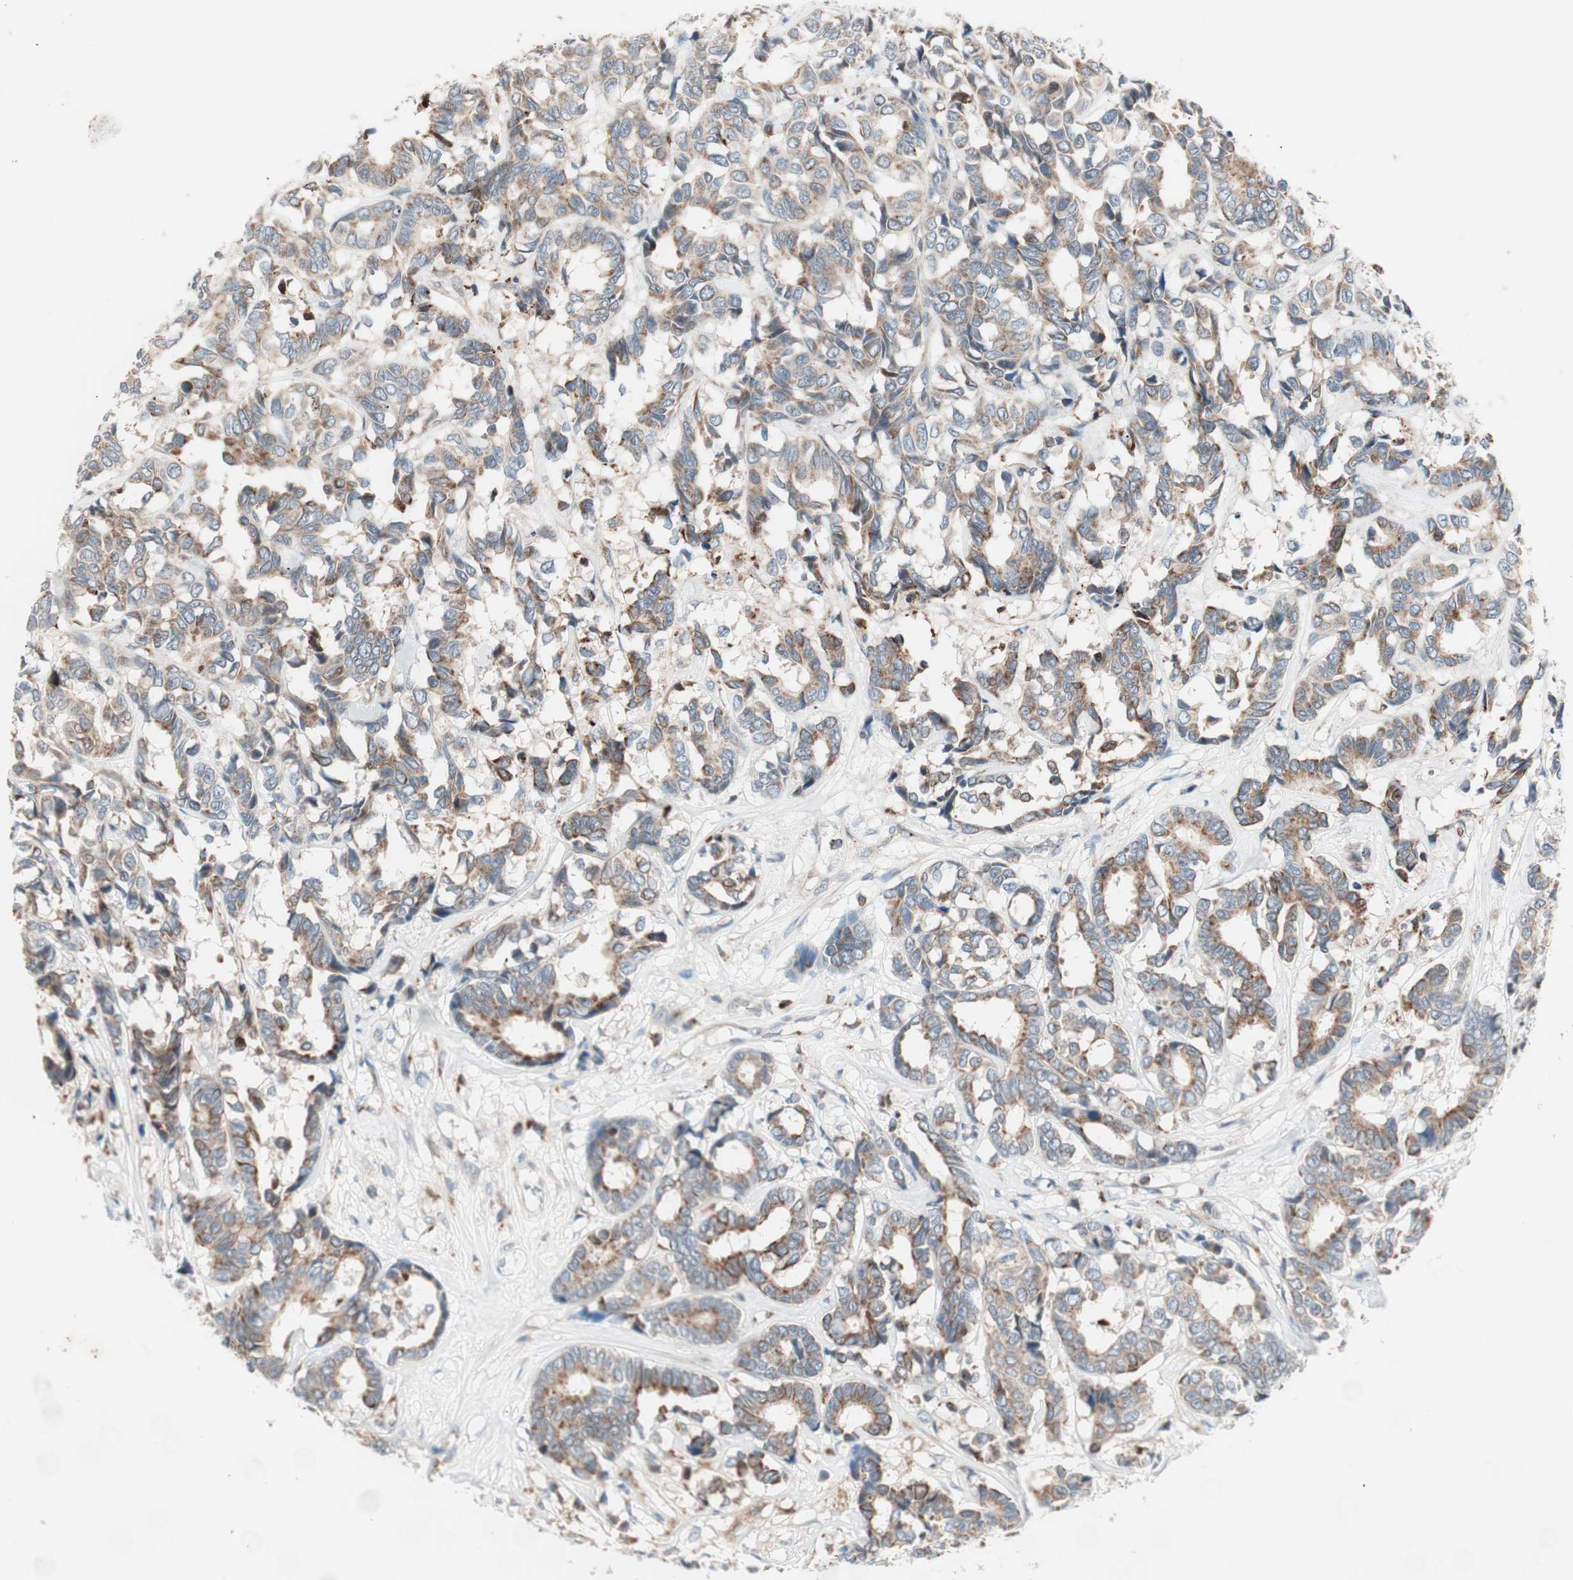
{"staining": {"intensity": "moderate", "quantity": ">75%", "location": "cytoplasmic/membranous"}, "tissue": "breast cancer", "cell_type": "Tumor cells", "image_type": "cancer", "snomed": [{"axis": "morphology", "description": "Duct carcinoma"}, {"axis": "topography", "description": "Breast"}], "caption": "Moderate cytoplasmic/membranous positivity for a protein is identified in approximately >75% of tumor cells of breast cancer (invasive ductal carcinoma) using immunohistochemistry.", "gene": "FGFR4", "patient": {"sex": "female", "age": 87}}